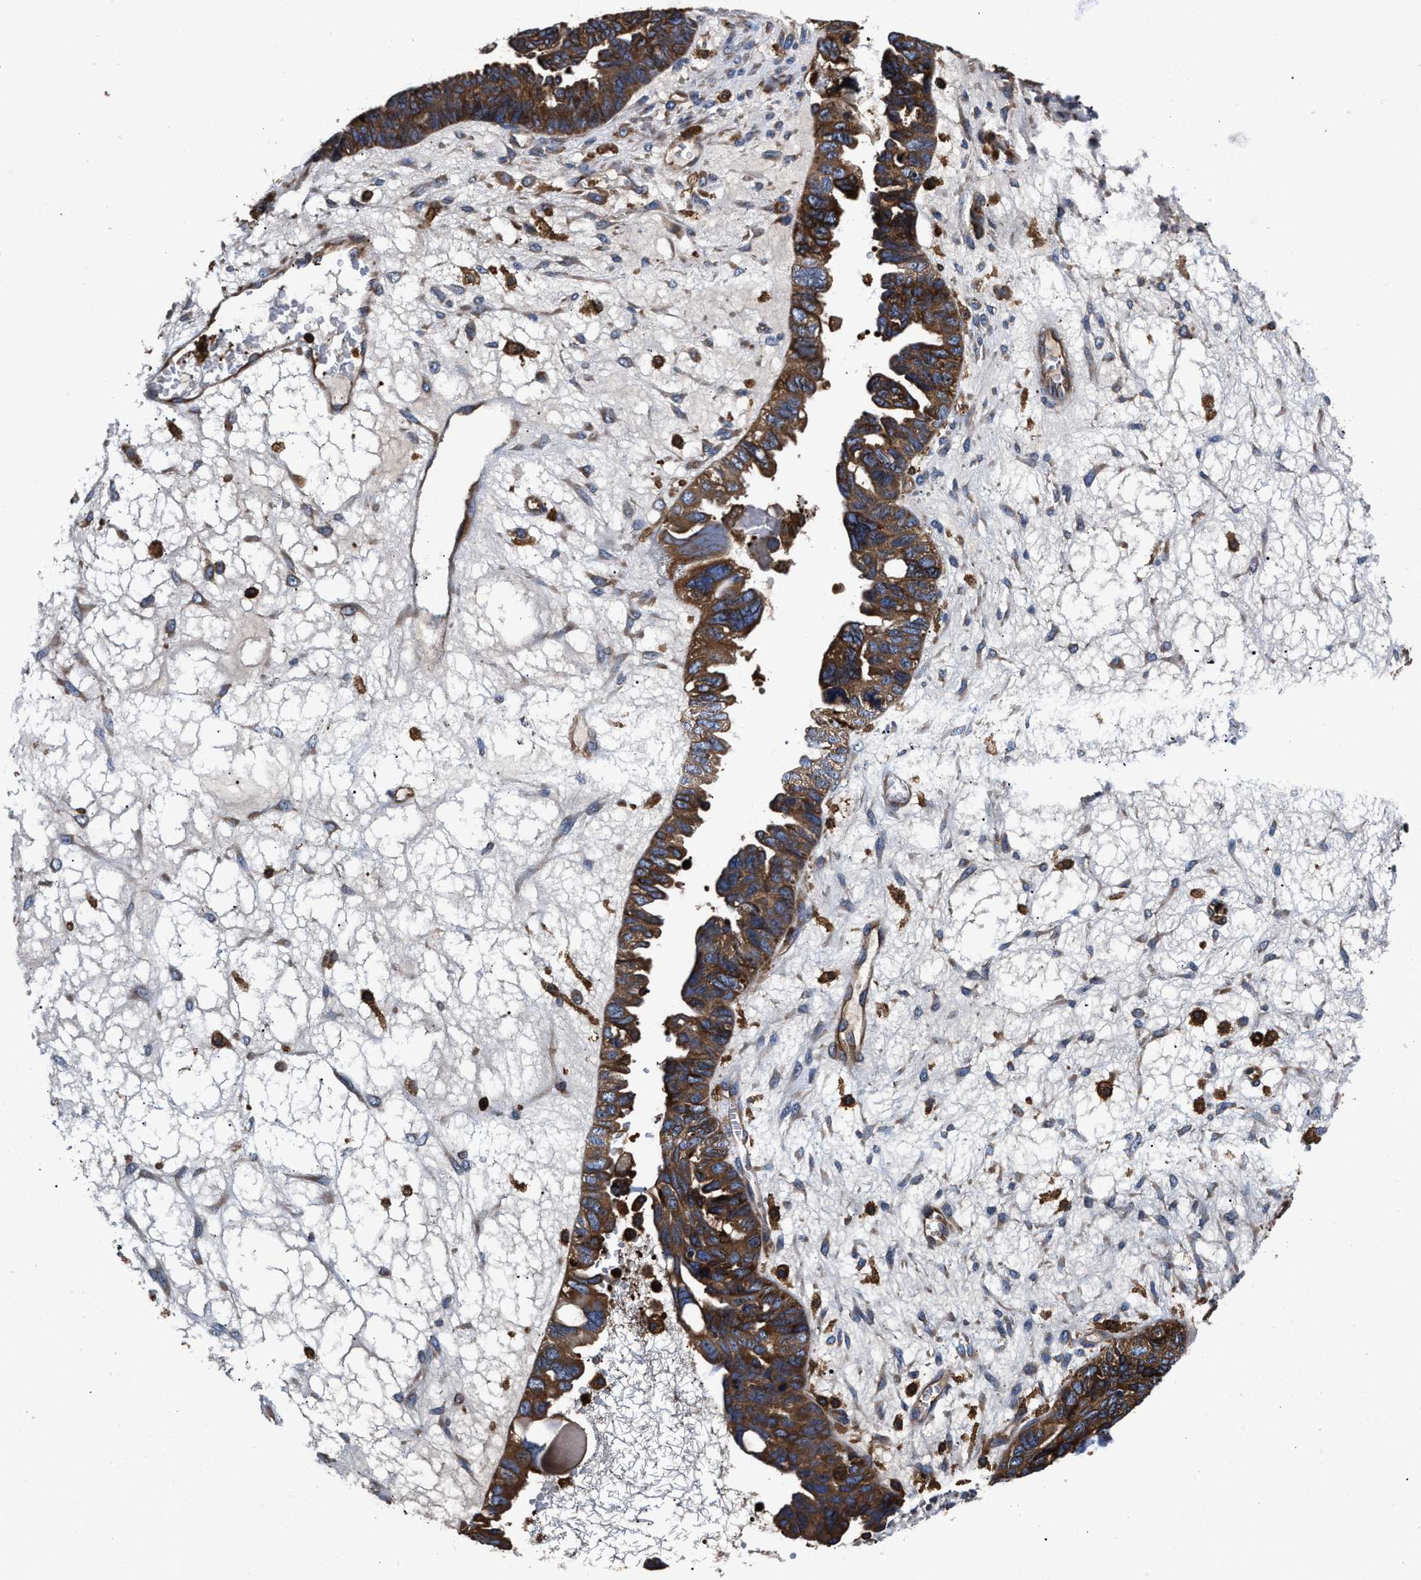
{"staining": {"intensity": "strong", "quantity": ">75%", "location": "cytoplasmic/membranous"}, "tissue": "ovarian cancer", "cell_type": "Tumor cells", "image_type": "cancer", "snomed": [{"axis": "morphology", "description": "Cystadenocarcinoma, serous, NOS"}, {"axis": "topography", "description": "Ovary"}], "caption": "High-power microscopy captured an IHC image of serous cystadenocarcinoma (ovarian), revealing strong cytoplasmic/membranous staining in about >75% of tumor cells. (IHC, brightfield microscopy, high magnification).", "gene": "KYAT1", "patient": {"sex": "female", "age": 79}}